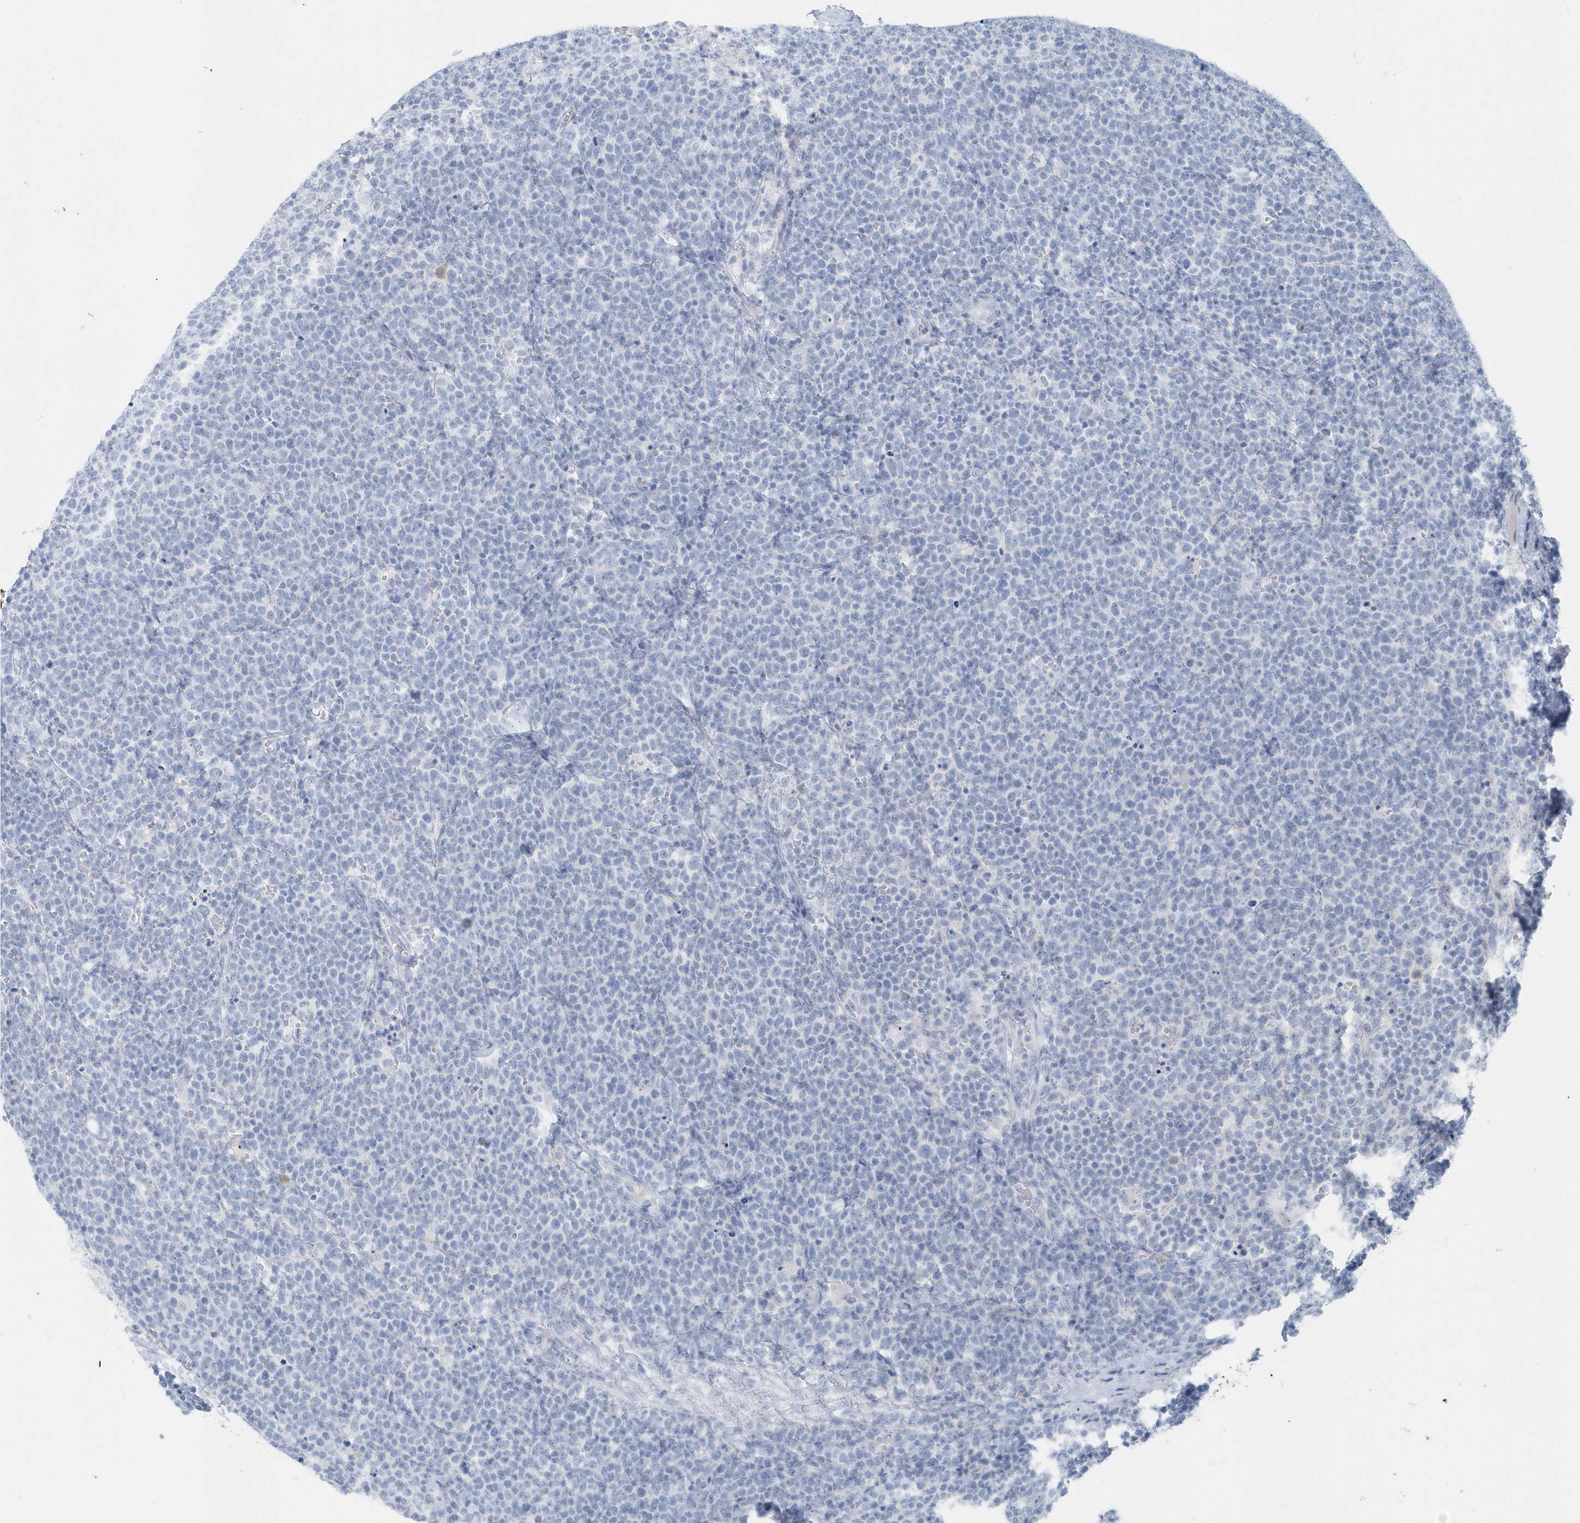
{"staining": {"intensity": "negative", "quantity": "none", "location": "none"}, "tissue": "lymphoma", "cell_type": "Tumor cells", "image_type": "cancer", "snomed": [{"axis": "morphology", "description": "Malignant lymphoma, non-Hodgkin's type, High grade"}, {"axis": "topography", "description": "Lymph node"}], "caption": "The immunohistochemistry (IHC) image has no significant staining in tumor cells of high-grade malignant lymphoma, non-Hodgkin's type tissue.", "gene": "FAM98A", "patient": {"sex": "male", "age": 61}}